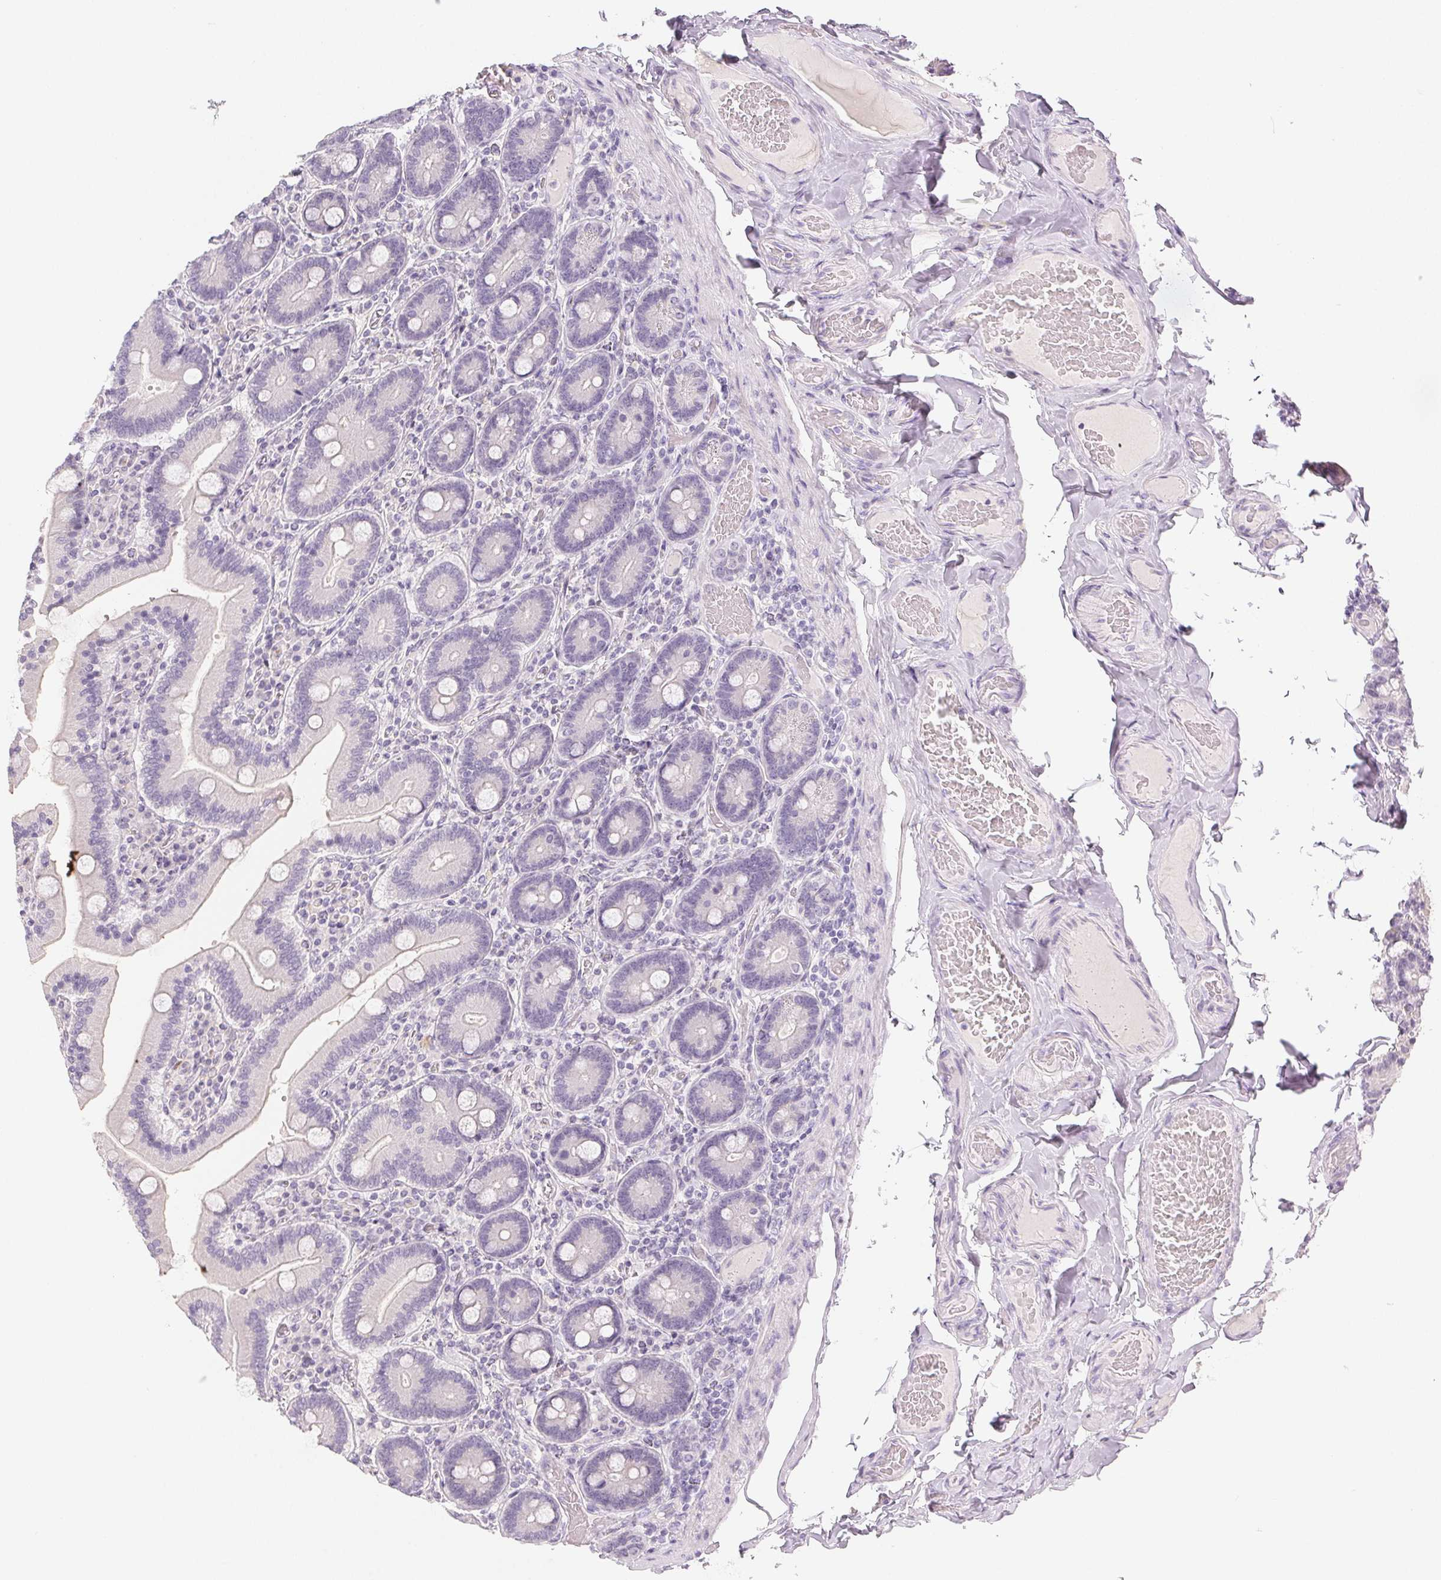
{"staining": {"intensity": "negative", "quantity": "none", "location": "none"}, "tissue": "duodenum", "cell_type": "Glandular cells", "image_type": "normal", "snomed": [{"axis": "morphology", "description": "Normal tissue, NOS"}, {"axis": "topography", "description": "Duodenum"}], "caption": "This is a photomicrograph of immunohistochemistry (IHC) staining of benign duodenum, which shows no positivity in glandular cells.", "gene": "MIOX", "patient": {"sex": "female", "age": 62}}